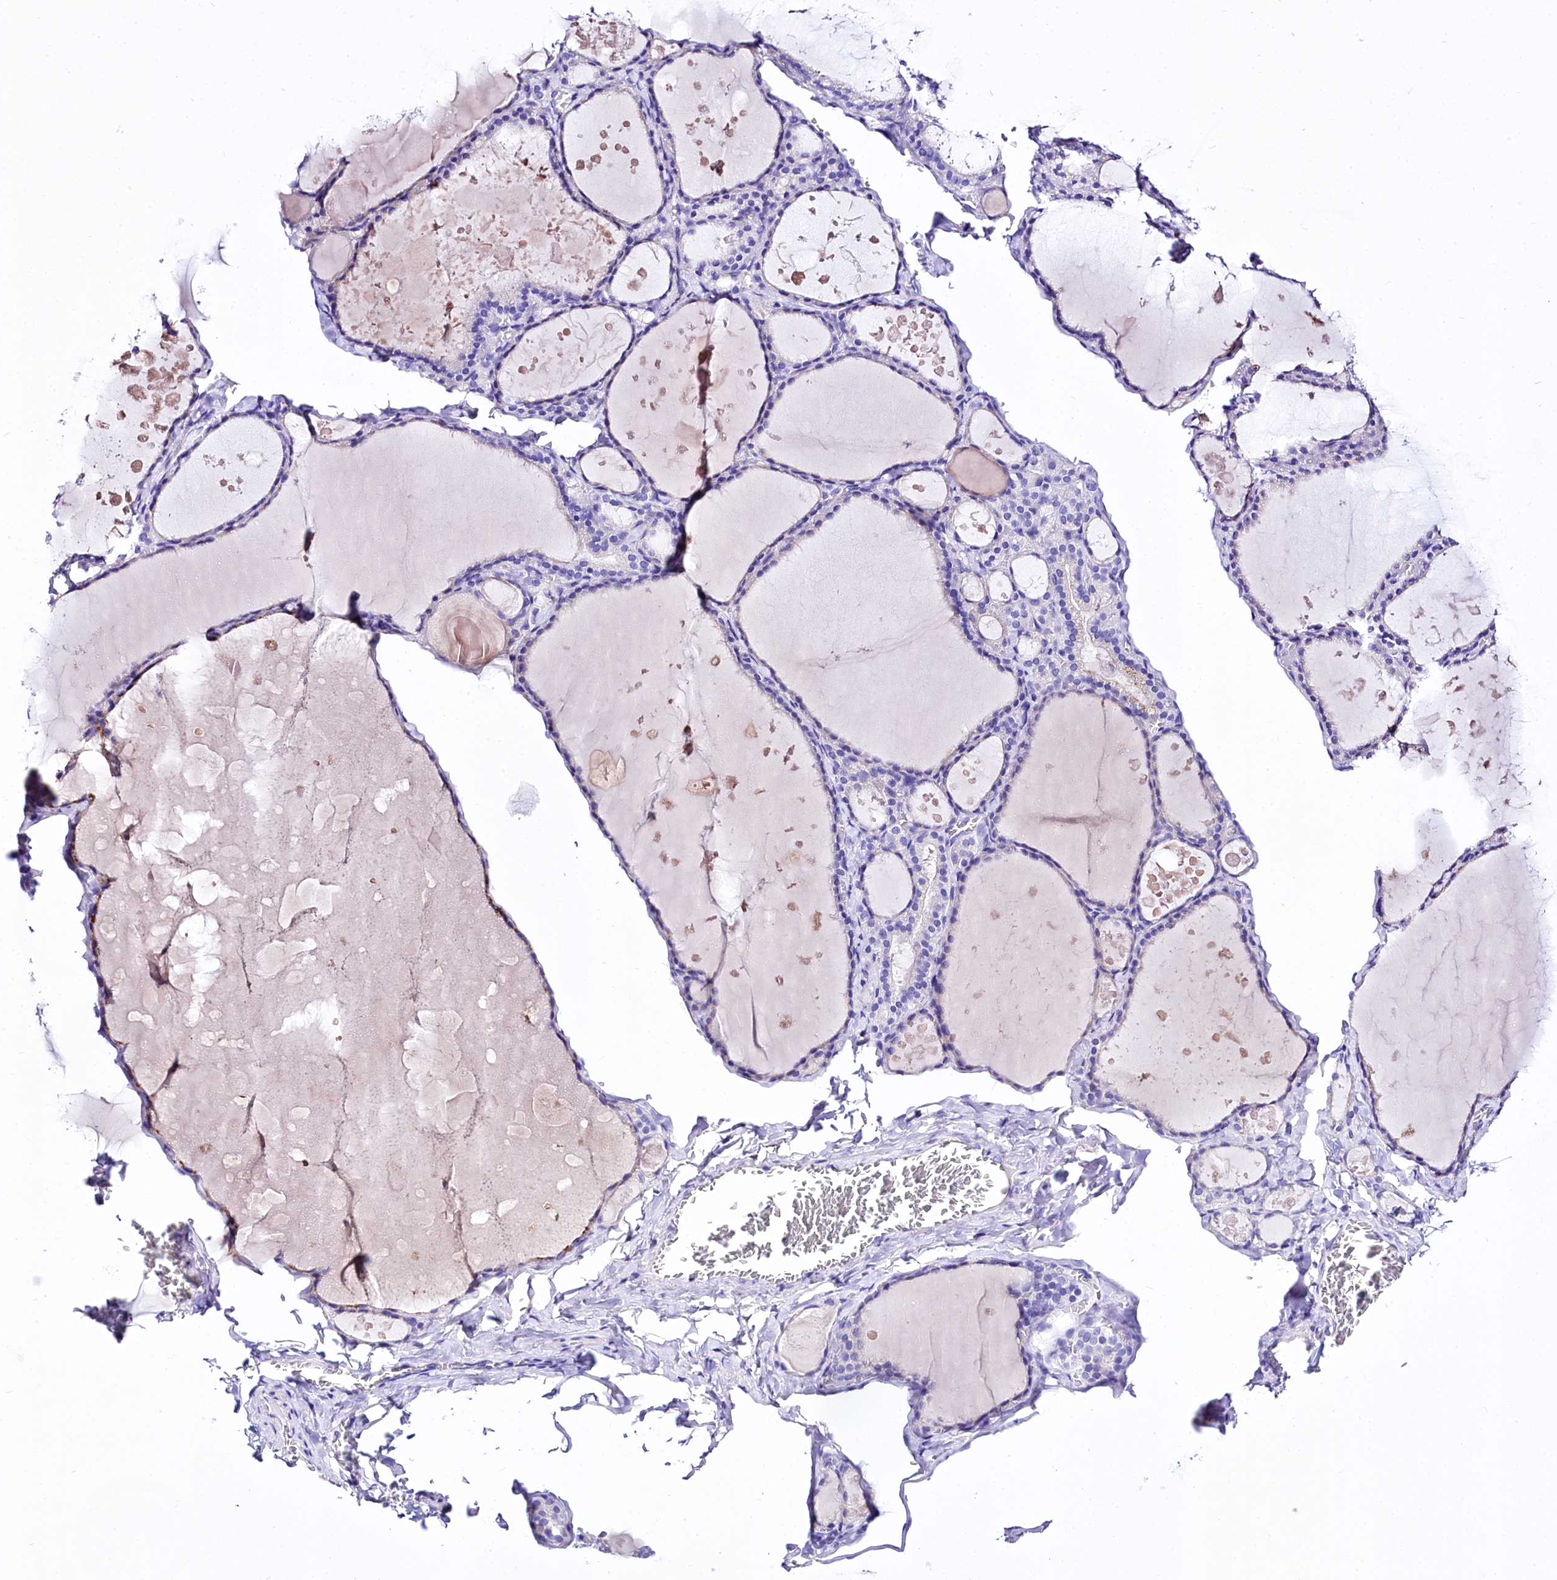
{"staining": {"intensity": "negative", "quantity": "none", "location": "none"}, "tissue": "thyroid gland", "cell_type": "Glandular cells", "image_type": "normal", "snomed": [{"axis": "morphology", "description": "Normal tissue, NOS"}, {"axis": "topography", "description": "Thyroid gland"}], "caption": "Thyroid gland stained for a protein using IHC shows no positivity glandular cells.", "gene": "A2ML1", "patient": {"sex": "male", "age": 56}}